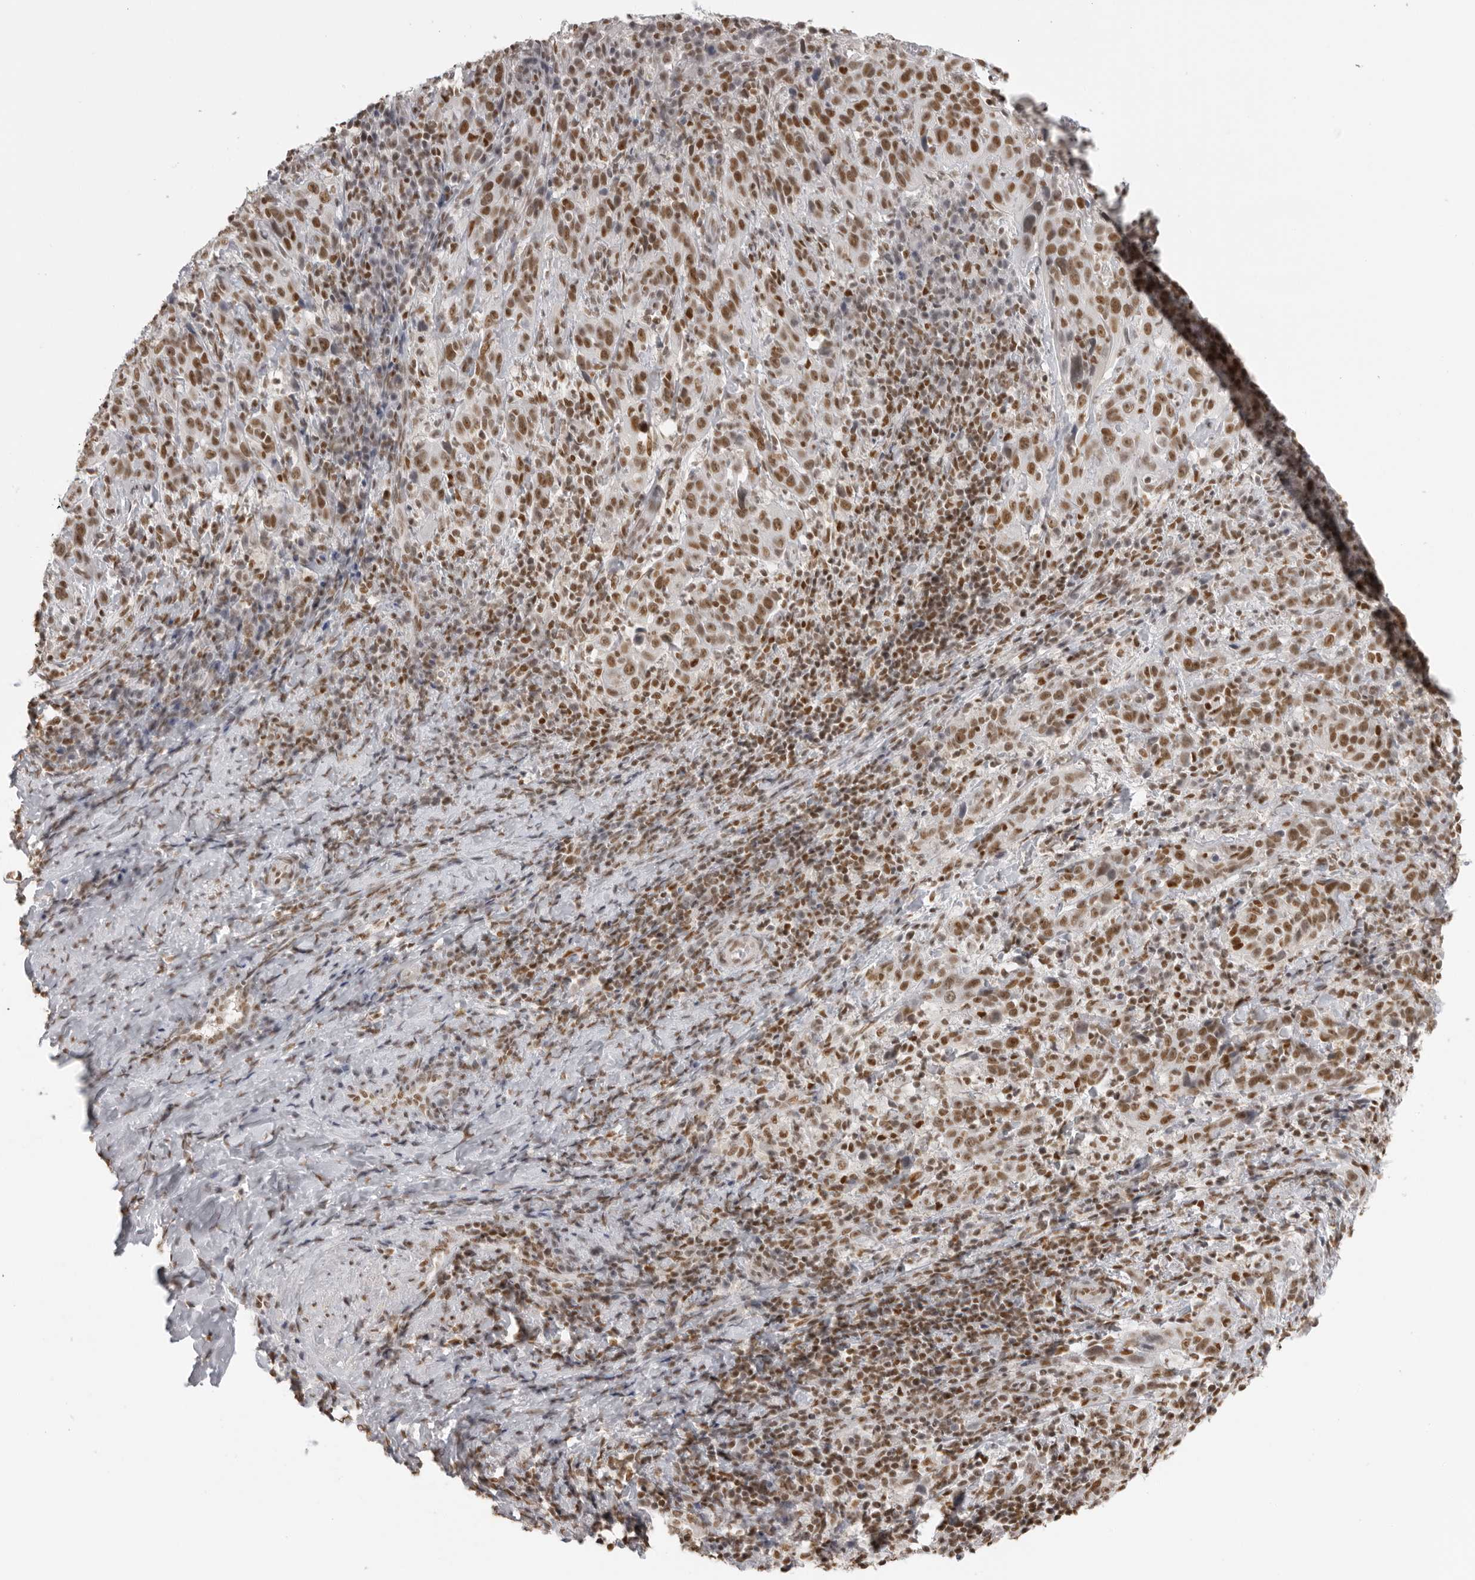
{"staining": {"intensity": "moderate", "quantity": ">75%", "location": "nuclear"}, "tissue": "cervical cancer", "cell_type": "Tumor cells", "image_type": "cancer", "snomed": [{"axis": "morphology", "description": "Squamous cell carcinoma, NOS"}, {"axis": "topography", "description": "Cervix"}], "caption": "A micrograph showing moderate nuclear positivity in approximately >75% of tumor cells in cervical cancer (squamous cell carcinoma), as visualized by brown immunohistochemical staining.", "gene": "RPA2", "patient": {"sex": "female", "age": 46}}